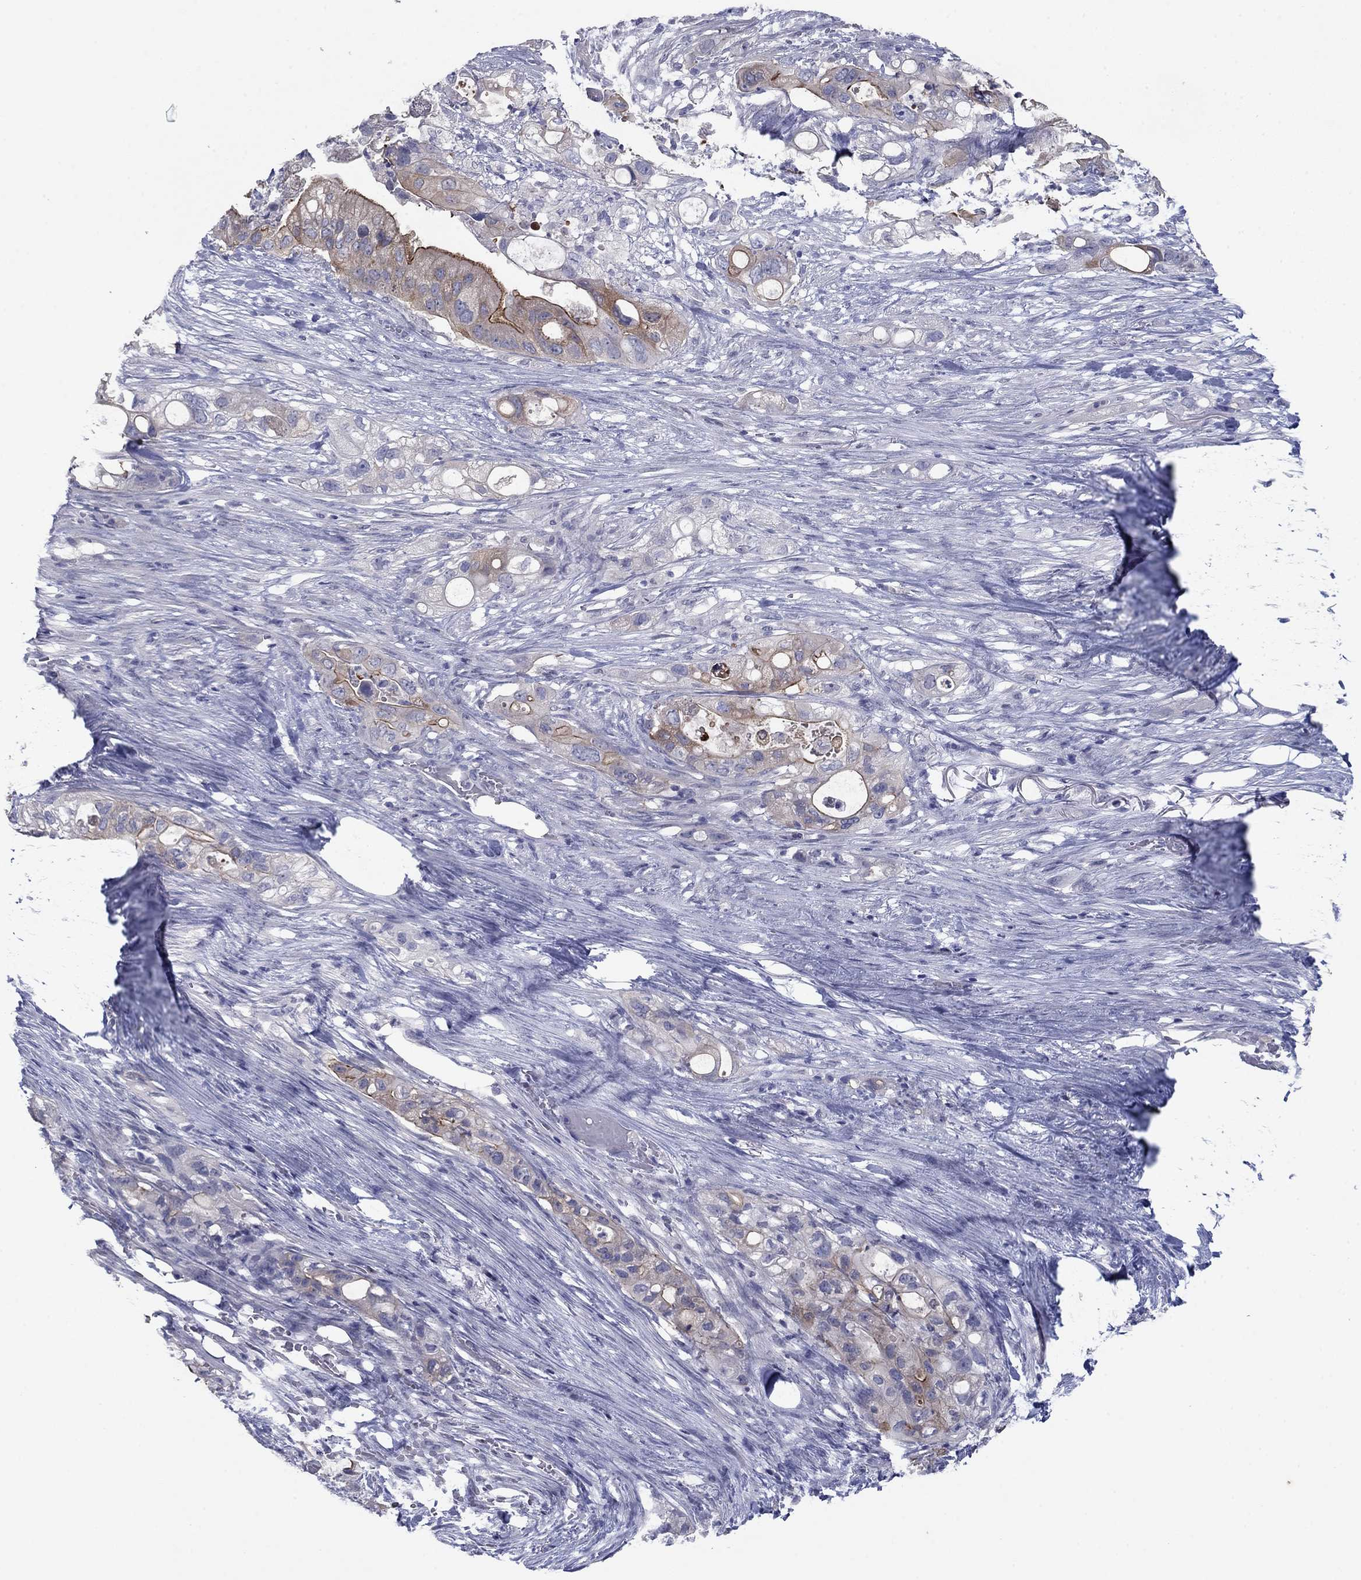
{"staining": {"intensity": "strong", "quantity": "<25%", "location": "cytoplasmic/membranous"}, "tissue": "pancreatic cancer", "cell_type": "Tumor cells", "image_type": "cancer", "snomed": [{"axis": "morphology", "description": "Adenocarcinoma, NOS"}, {"axis": "topography", "description": "Pancreas"}], "caption": "Tumor cells exhibit medium levels of strong cytoplasmic/membranous positivity in about <25% of cells in human pancreatic cancer. (Stains: DAB (3,3'-diaminobenzidine) in brown, nuclei in blue, Microscopy: brightfield microscopy at high magnification).", "gene": "PLS1", "patient": {"sex": "female", "age": 72}}